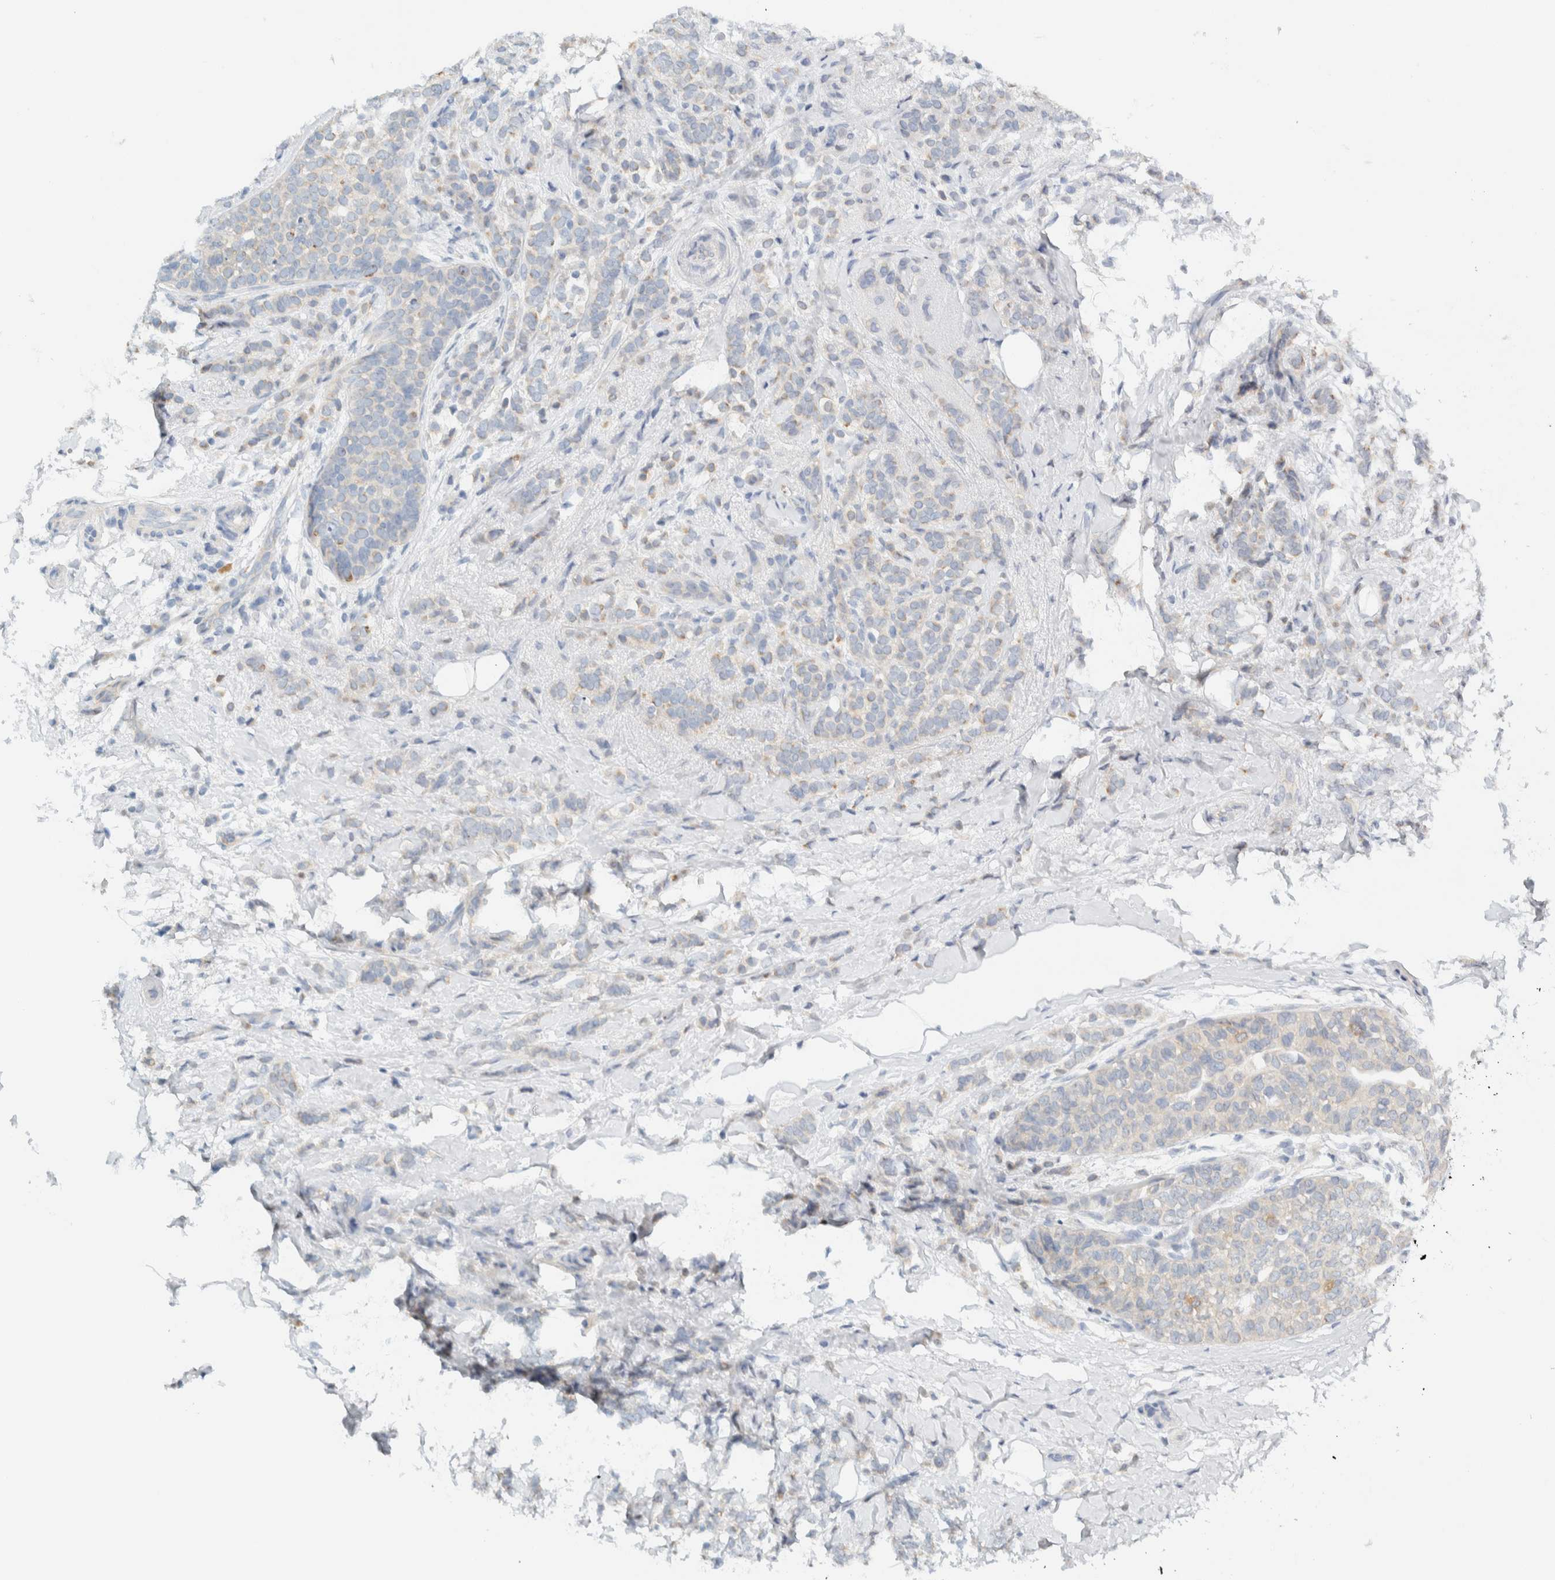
{"staining": {"intensity": "weak", "quantity": "<25%", "location": "cytoplasmic/membranous,nuclear"}, "tissue": "breast cancer", "cell_type": "Tumor cells", "image_type": "cancer", "snomed": [{"axis": "morphology", "description": "Lobular carcinoma"}, {"axis": "topography", "description": "Breast"}], "caption": "Immunohistochemical staining of breast cancer (lobular carcinoma) displays no significant expression in tumor cells.", "gene": "NDE1", "patient": {"sex": "female", "age": 50}}